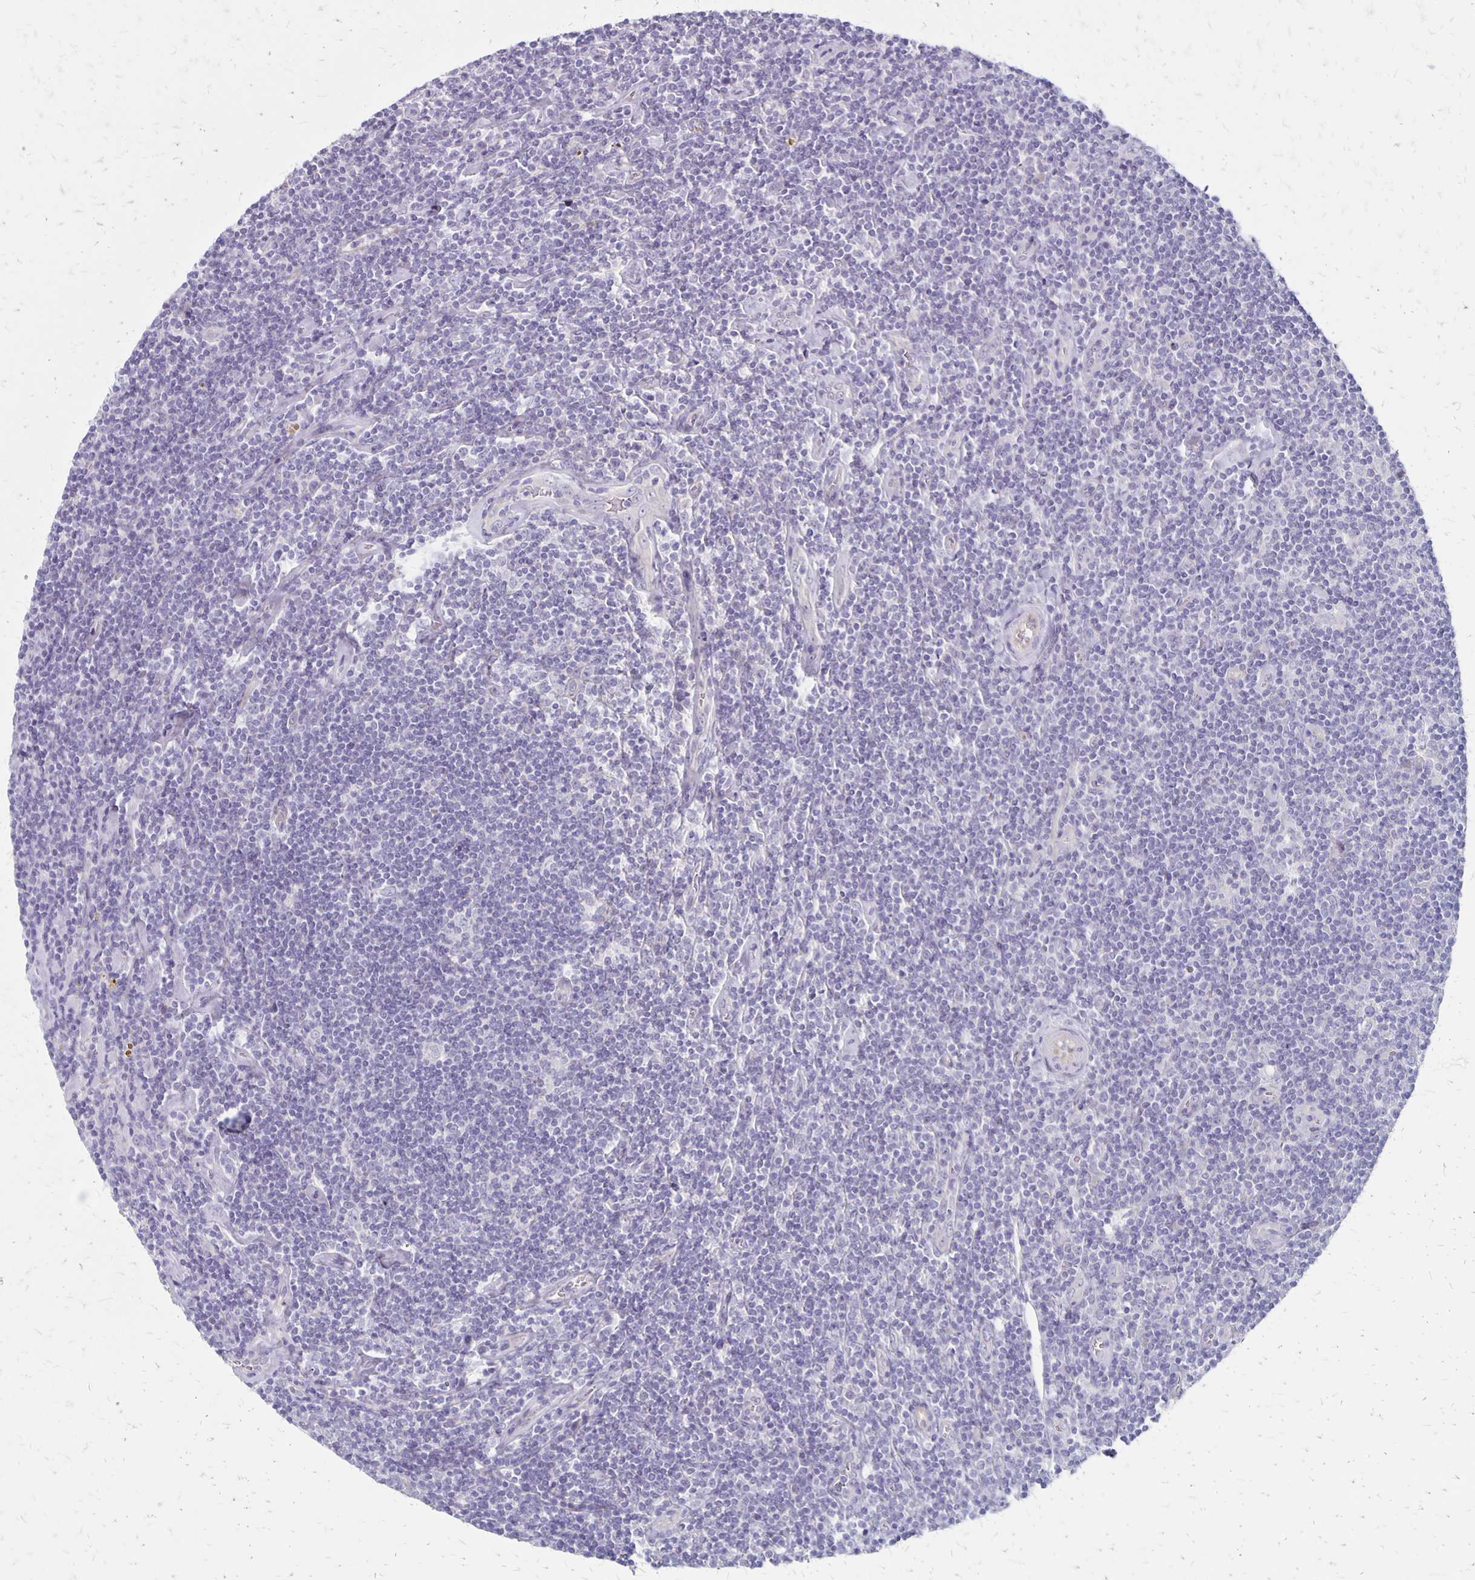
{"staining": {"intensity": "negative", "quantity": "none", "location": "none"}, "tissue": "lymphoma", "cell_type": "Tumor cells", "image_type": "cancer", "snomed": [{"axis": "morphology", "description": "Hodgkin's disease, NOS"}, {"axis": "topography", "description": "Lymph node"}], "caption": "Micrograph shows no protein expression in tumor cells of lymphoma tissue.", "gene": "HOMER1", "patient": {"sex": "male", "age": 40}}